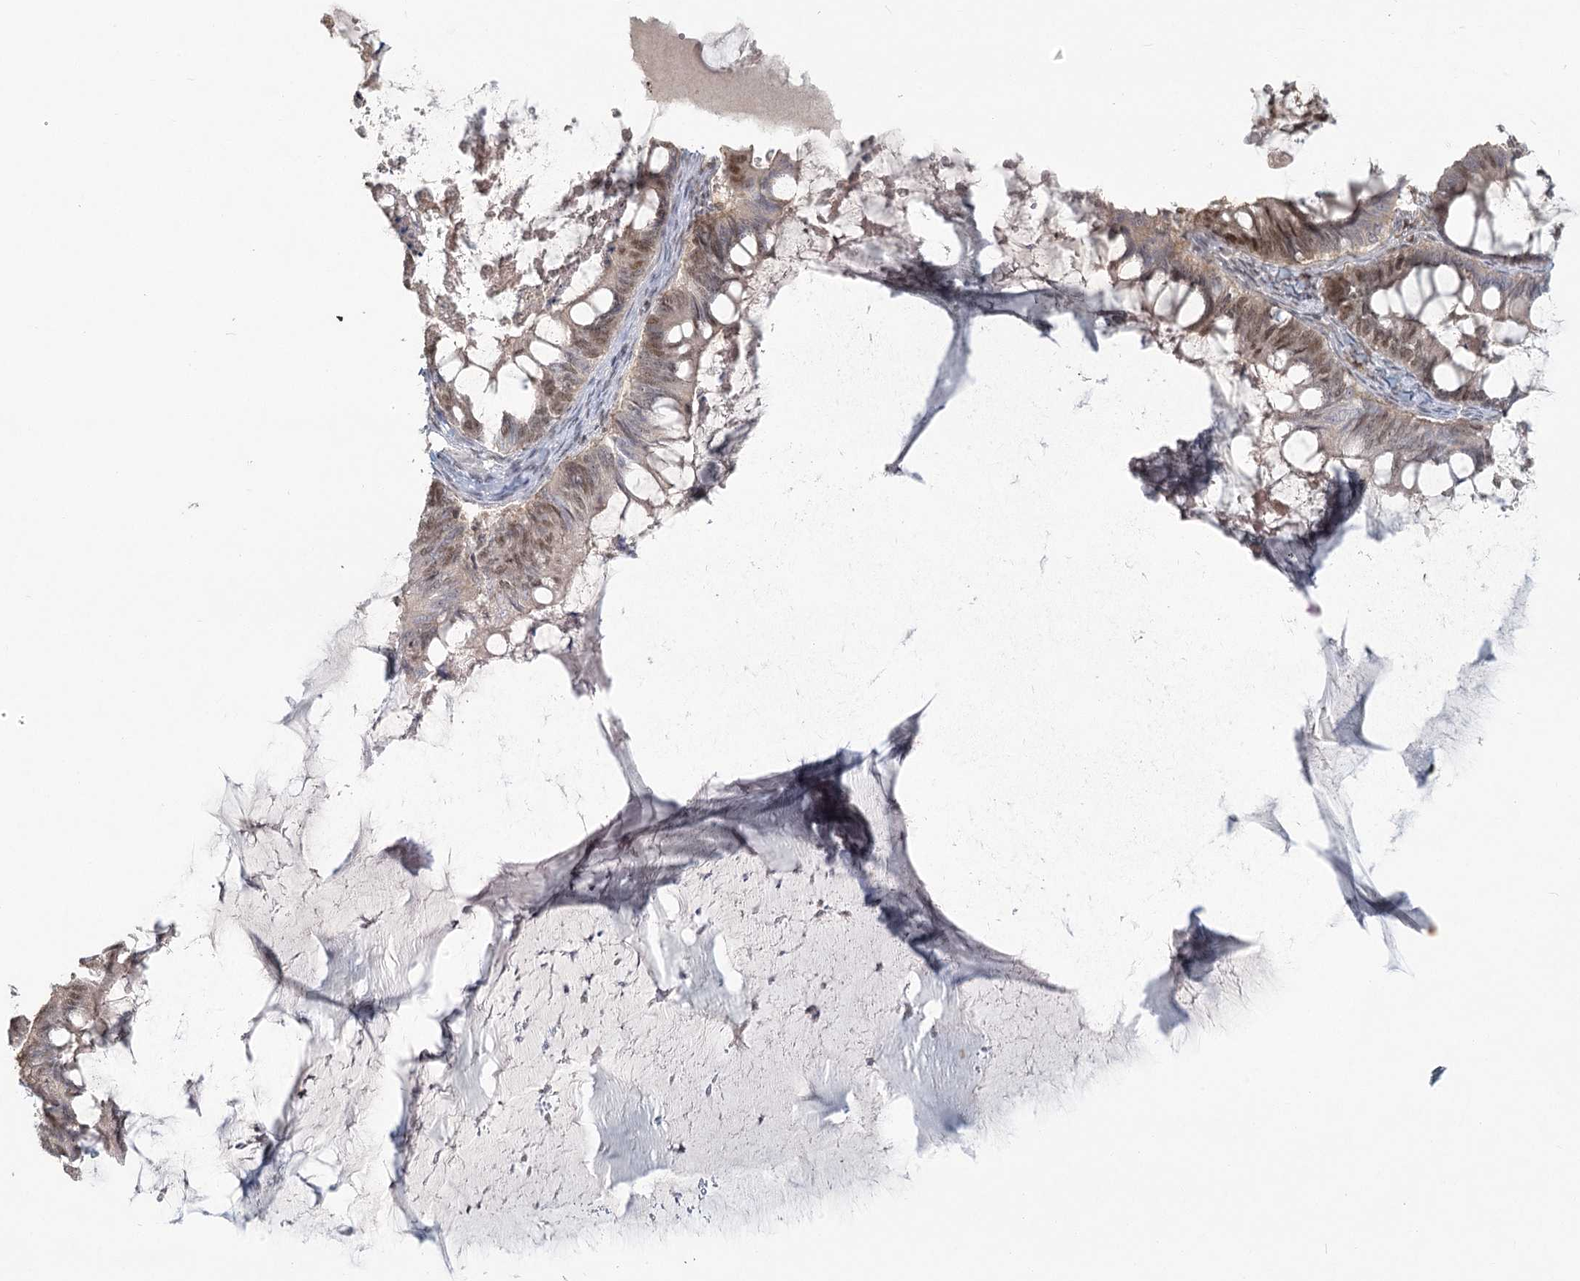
{"staining": {"intensity": "weak", "quantity": "25%-75%", "location": "cytoplasmic/membranous,nuclear"}, "tissue": "ovarian cancer", "cell_type": "Tumor cells", "image_type": "cancer", "snomed": [{"axis": "morphology", "description": "Cystadenocarcinoma, mucinous, NOS"}, {"axis": "topography", "description": "Ovary"}], "caption": "Immunohistochemical staining of mucinous cystadenocarcinoma (ovarian) displays low levels of weak cytoplasmic/membranous and nuclear positivity in approximately 25%-75% of tumor cells. The protein is shown in brown color, while the nuclei are stained blue.", "gene": "R3HCC1L", "patient": {"sex": "female", "age": 61}}